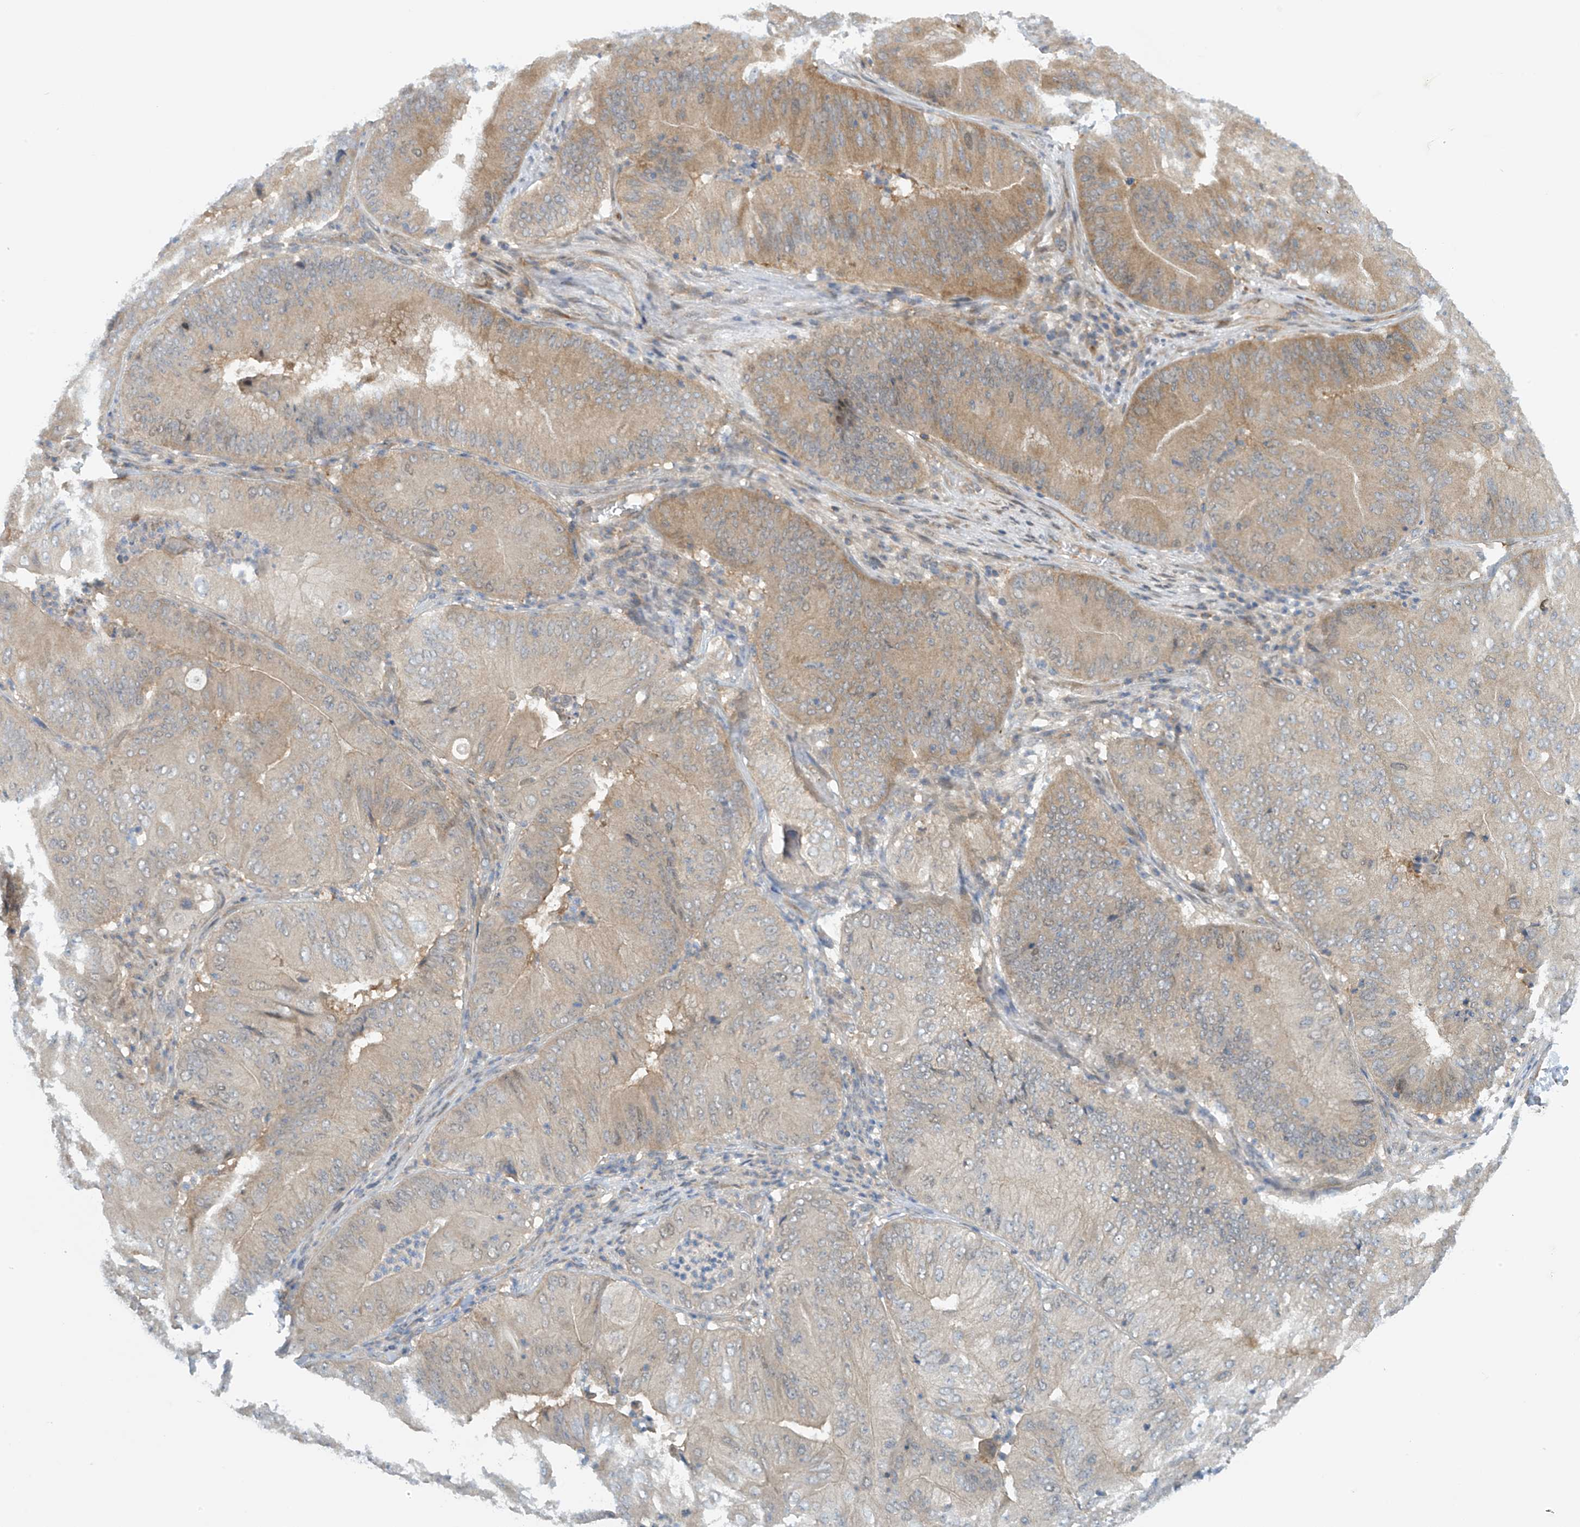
{"staining": {"intensity": "weak", "quantity": "25%-75%", "location": "cytoplasmic/membranous"}, "tissue": "pancreatic cancer", "cell_type": "Tumor cells", "image_type": "cancer", "snomed": [{"axis": "morphology", "description": "Adenocarcinoma, NOS"}, {"axis": "topography", "description": "Pancreas"}], "caption": "There is low levels of weak cytoplasmic/membranous positivity in tumor cells of pancreatic cancer (adenocarcinoma), as demonstrated by immunohistochemical staining (brown color).", "gene": "FSD1L", "patient": {"sex": "female", "age": 77}}